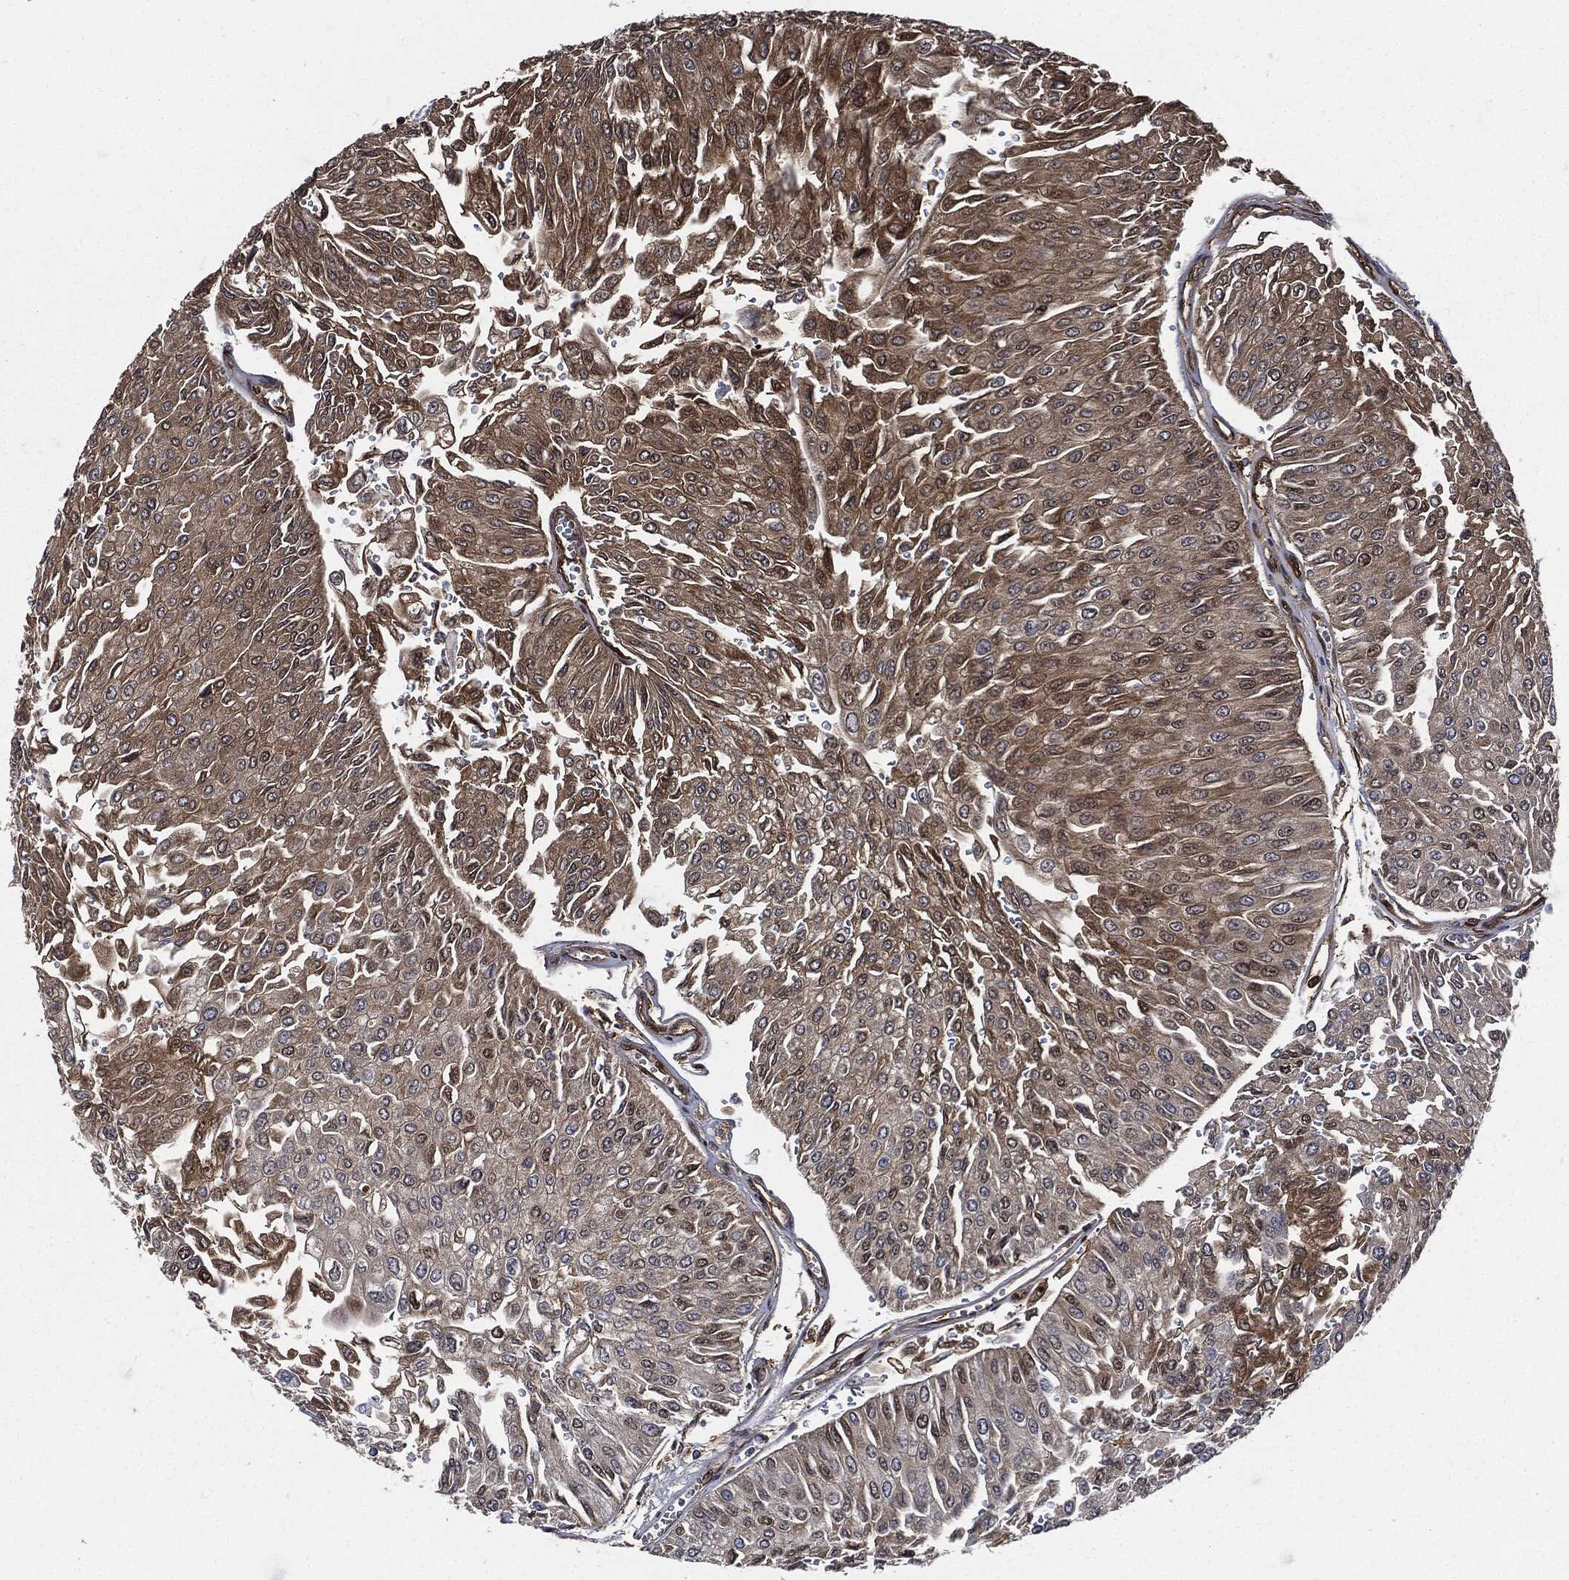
{"staining": {"intensity": "moderate", "quantity": "25%-75%", "location": "cytoplasmic/membranous"}, "tissue": "urothelial cancer", "cell_type": "Tumor cells", "image_type": "cancer", "snomed": [{"axis": "morphology", "description": "Urothelial carcinoma, Low grade"}, {"axis": "topography", "description": "Urinary bladder"}], "caption": "Human urothelial cancer stained with a brown dye reveals moderate cytoplasmic/membranous positive expression in approximately 25%-75% of tumor cells.", "gene": "XPNPEP1", "patient": {"sex": "male", "age": 67}}